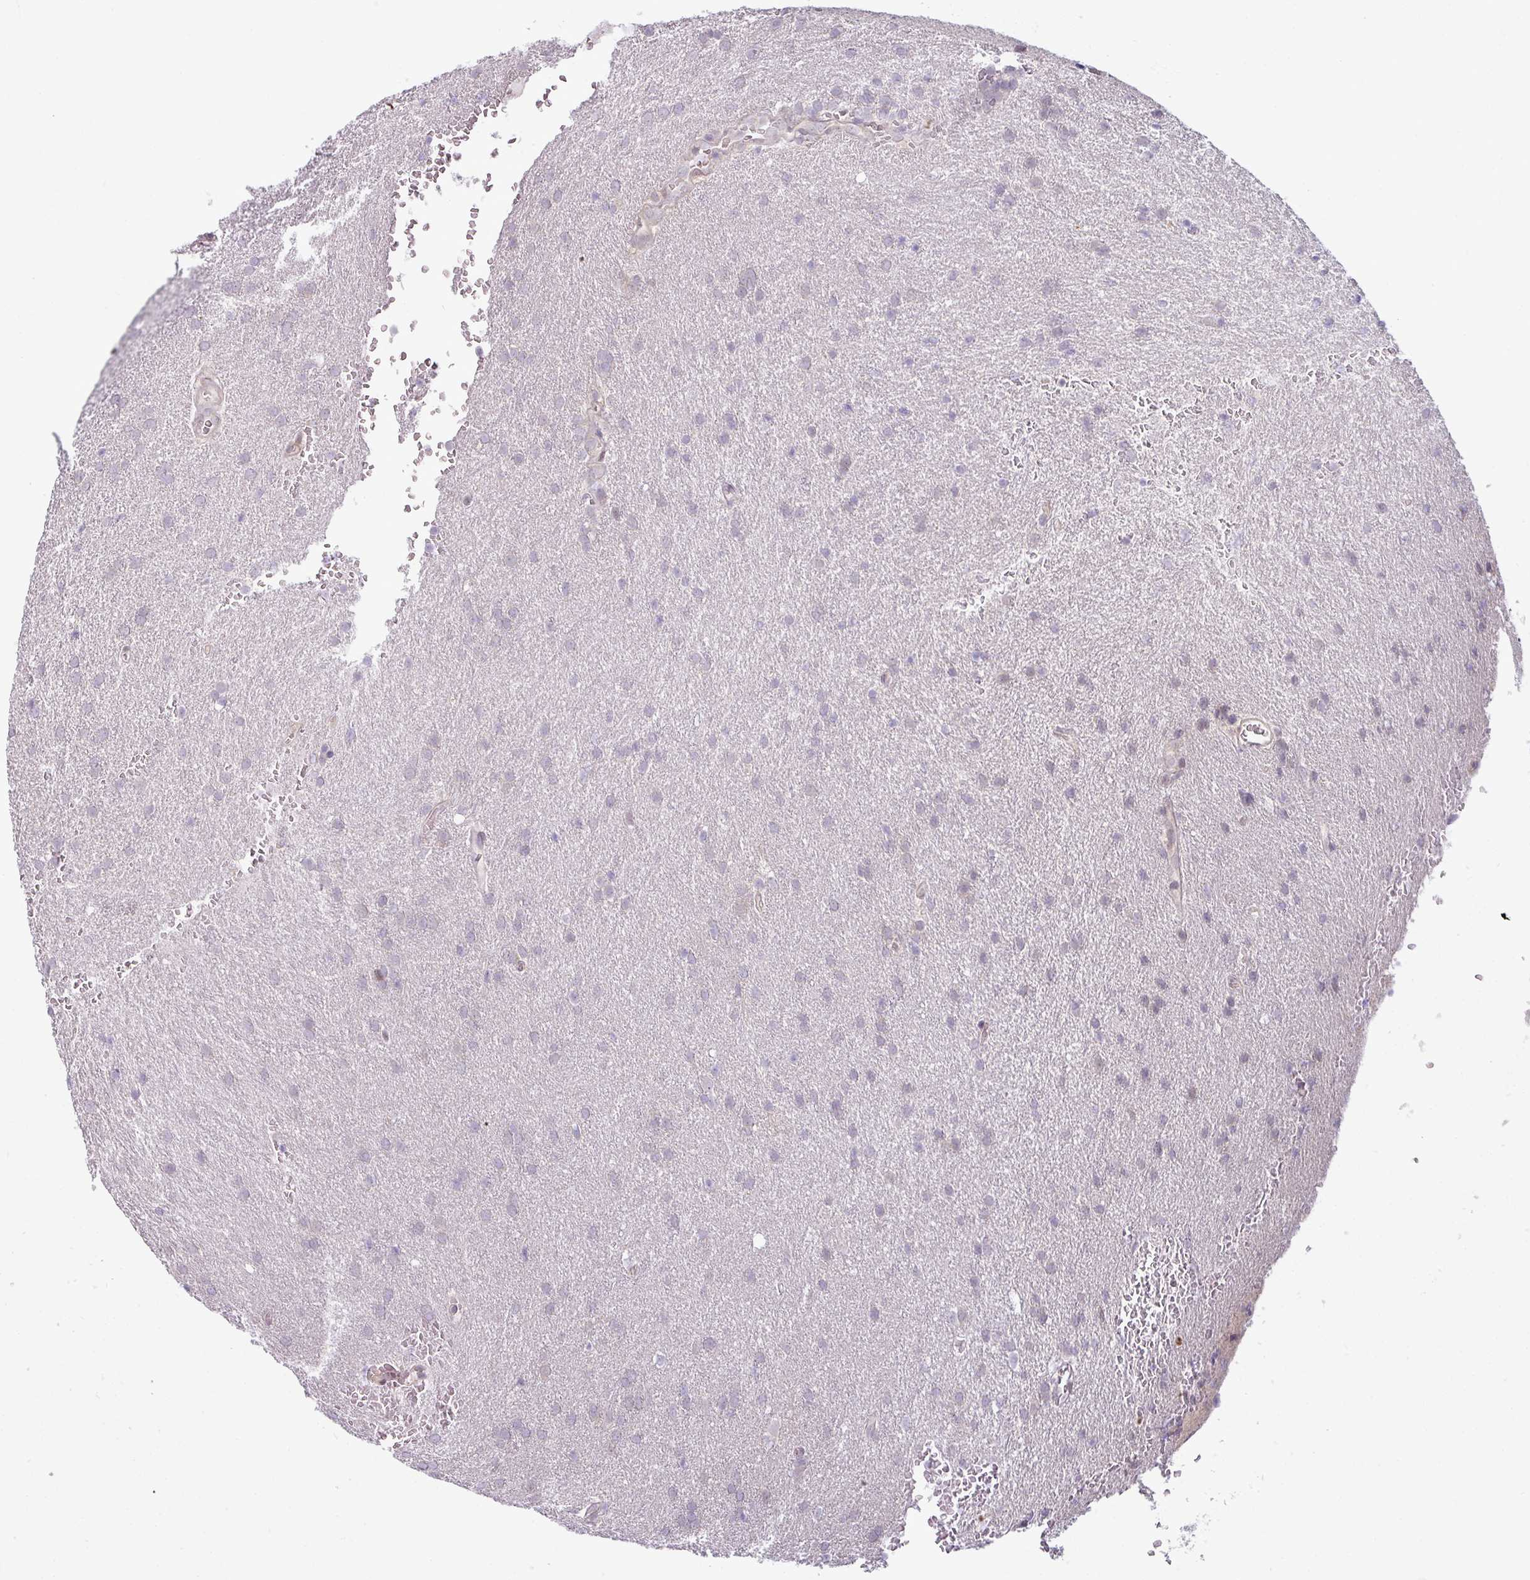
{"staining": {"intensity": "negative", "quantity": "none", "location": "none"}, "tissue": "glioma", "cell_type": "Tumor cells", "image_type": "cancer", "snomed": [{"axis": "morphology", "description": "Glioma, malignant, Low grade"}, {"axis": "topography", "description": "Brain"}], "caption": "This is an IHC histopathology image of malignant low-grade glioma. There is no expression in tumor cells.", "gene": "CCDC144A", "patient": {"sex": "female", "age": 33}}